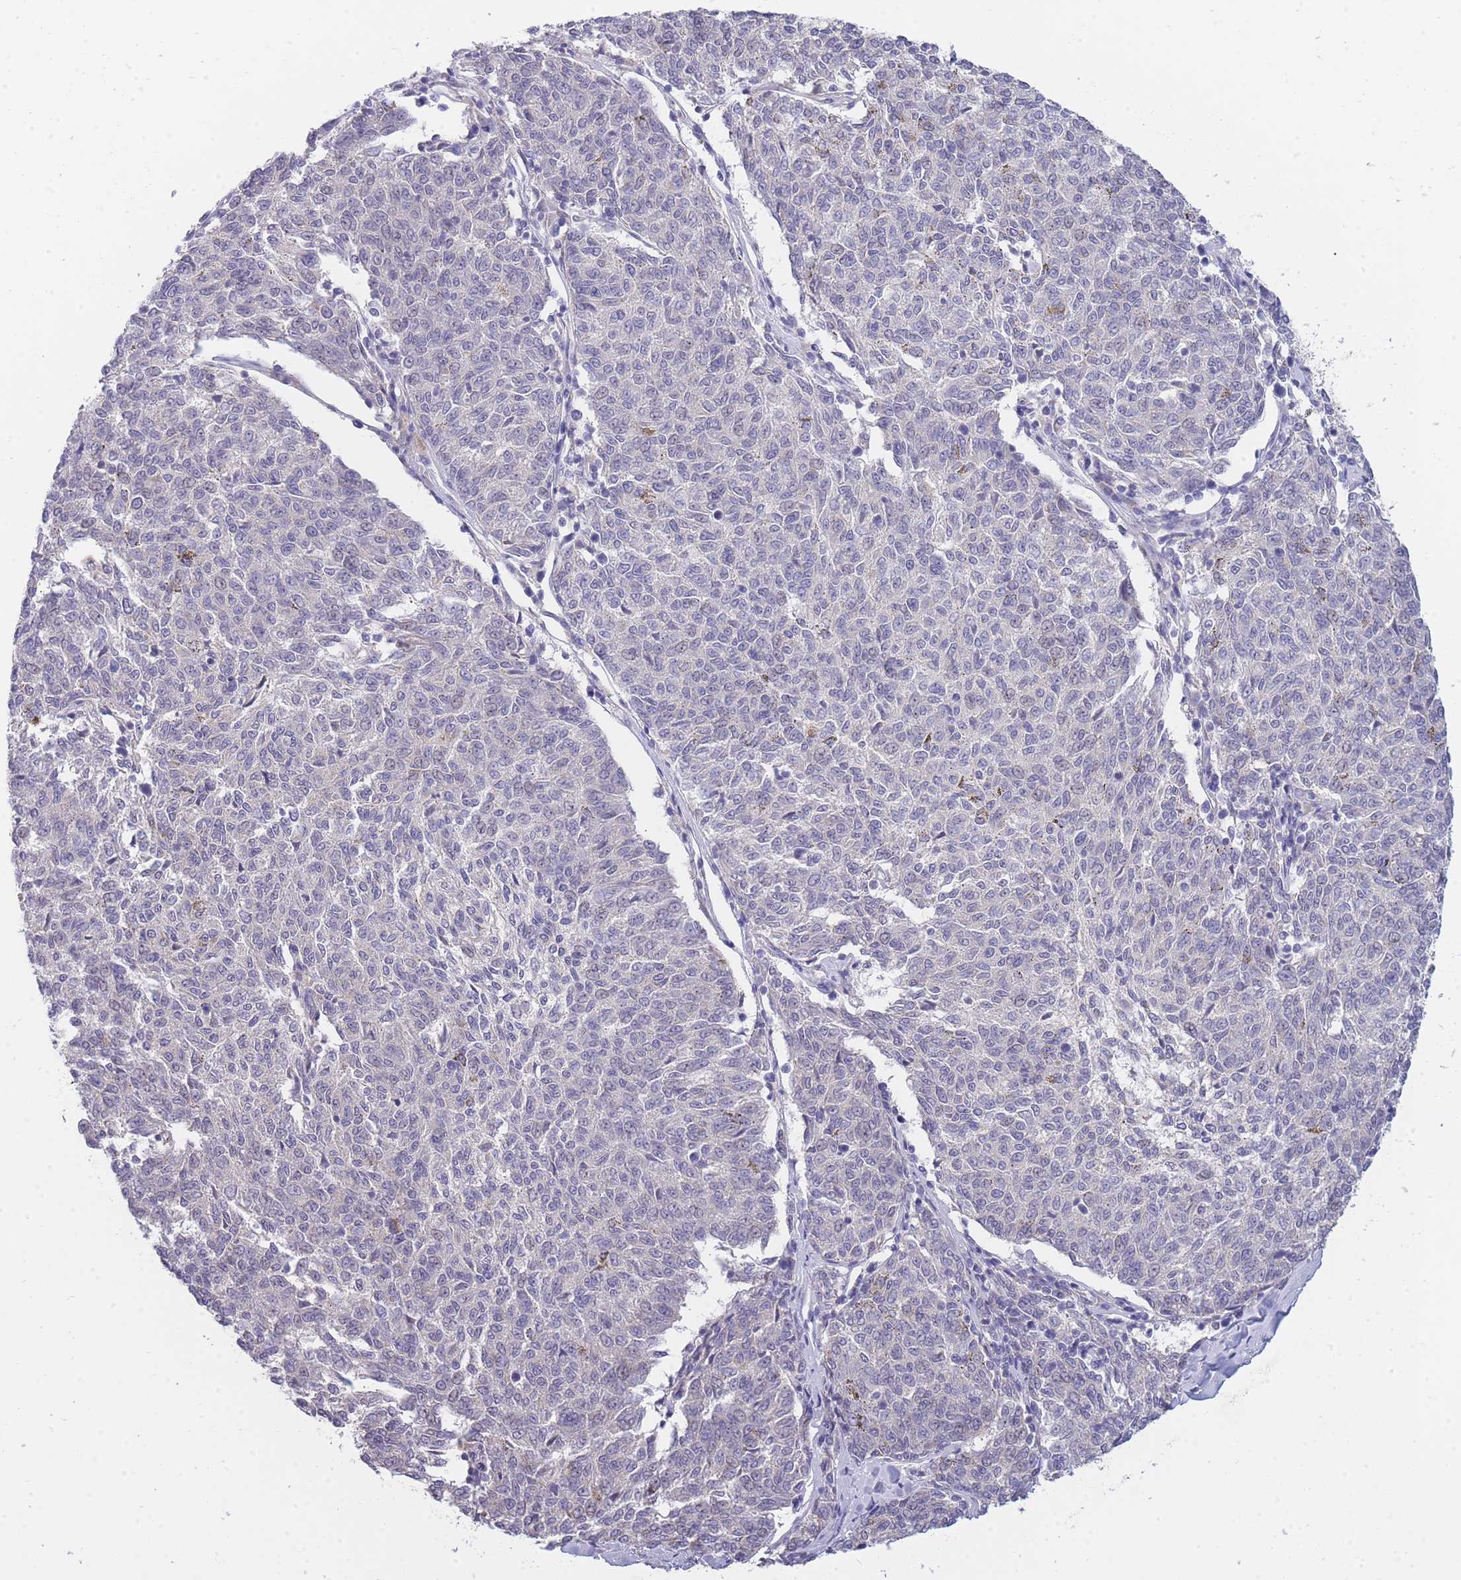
{"staining": {"intensity": "negative", "quantity": "none", "location": "none"}, "tissue": "melanoma", "cell_type": "Tumor cells", "image_type": "cancer", "snomed": [{"axis": "morphology", "description": "Malignant melanoma, NOS"}, {"axis": "topography", "description": "Skin"}], "caption": "DAB (3,3'-diaminobenzidine) immunohistochemical staining of malignant melanoma exhibits no significant positivity in tumor cells.", "gene": "C19orf25", "patient": {"sex": "female", "age": 72}}